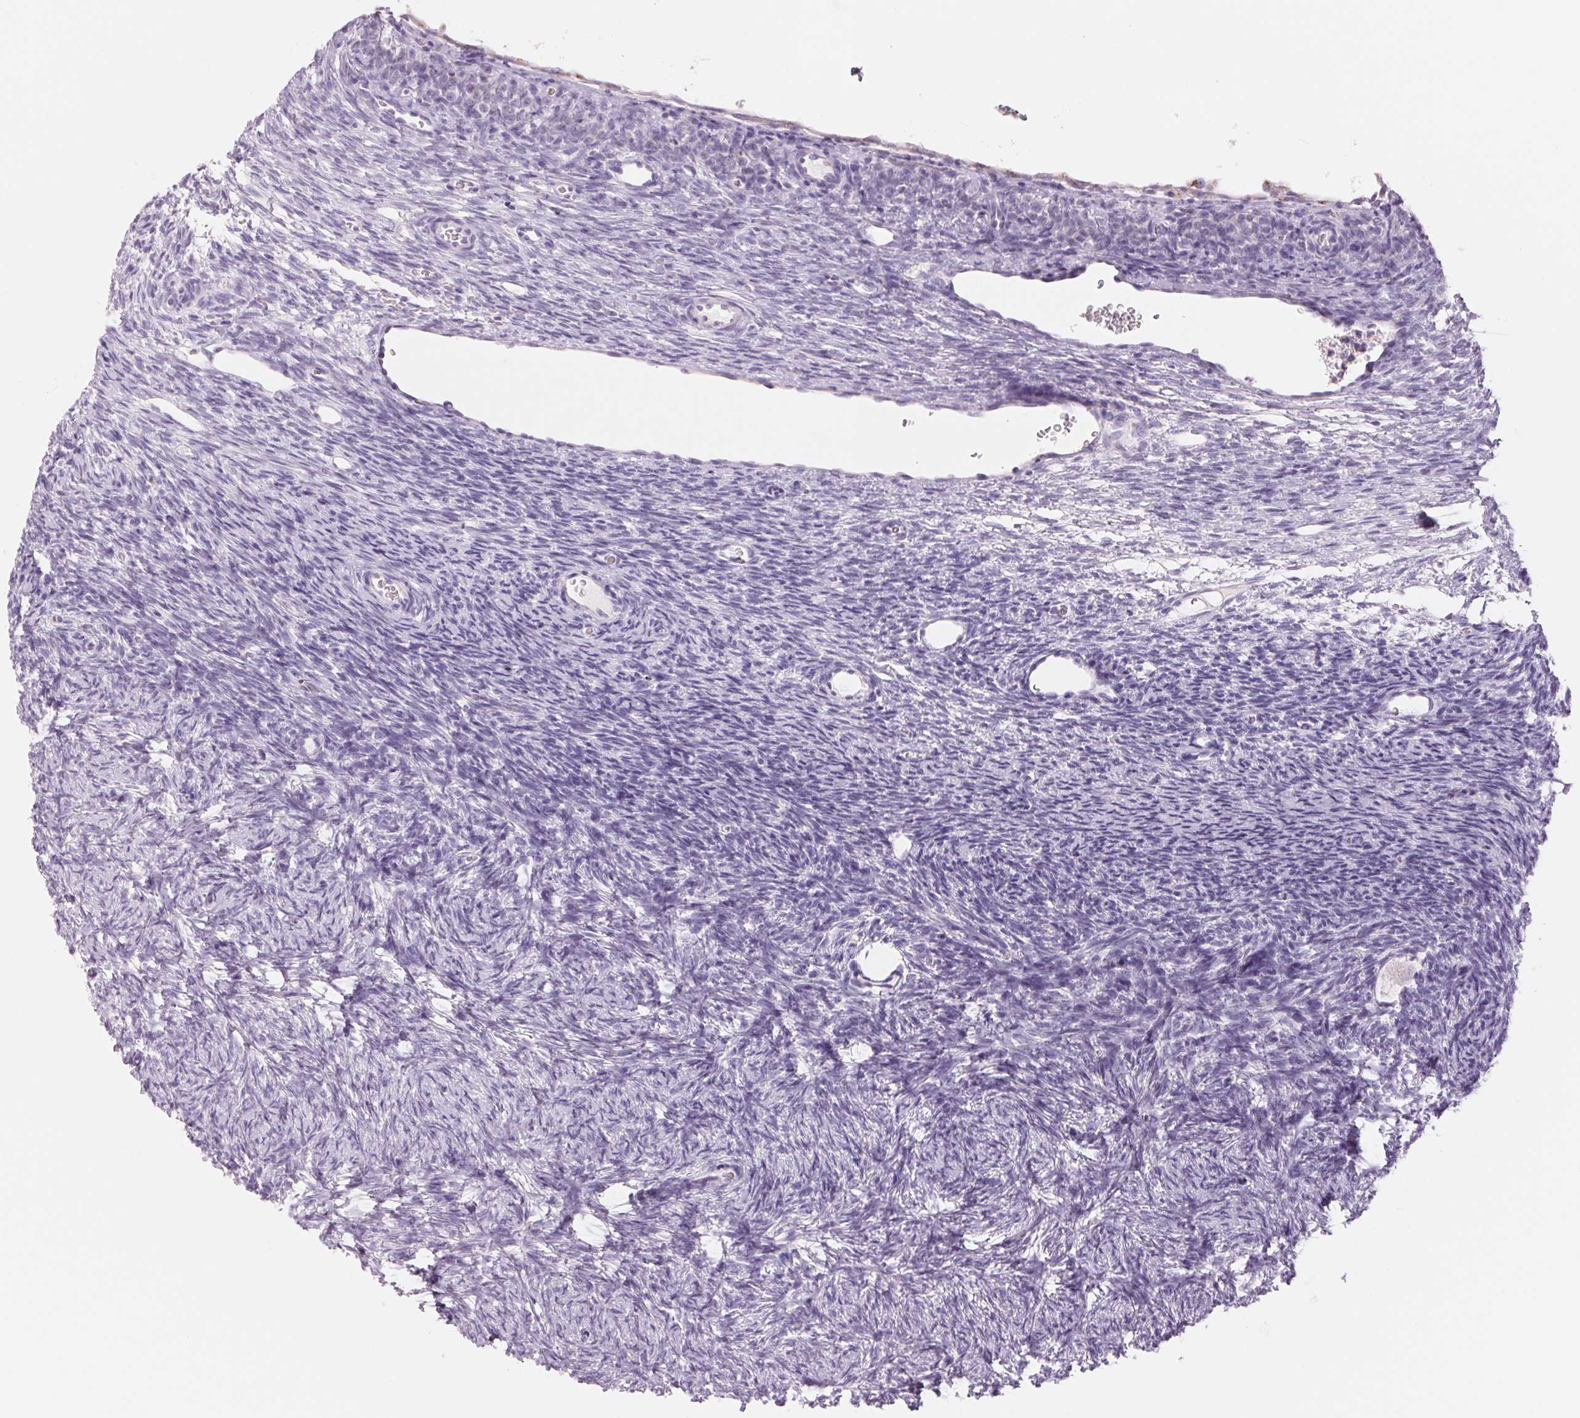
{"staining": {"intensity": "negative", "quantity": "none", "location": "none"}, "tissue": "ovary", "cell_type": "Follicle cells", "image_type": "normal", "snomed": [{"axis": "morphology", "description": "Normal tissue, NOS"}, {"axis": "topography", "description": "Ovary"}], "caption": "DAB immunohistochemical staining of normal ovary demonstrates no significant expression in follicle cells.", "gene": "GALNT7", "patient": {"sex": "female", "age": 34}}